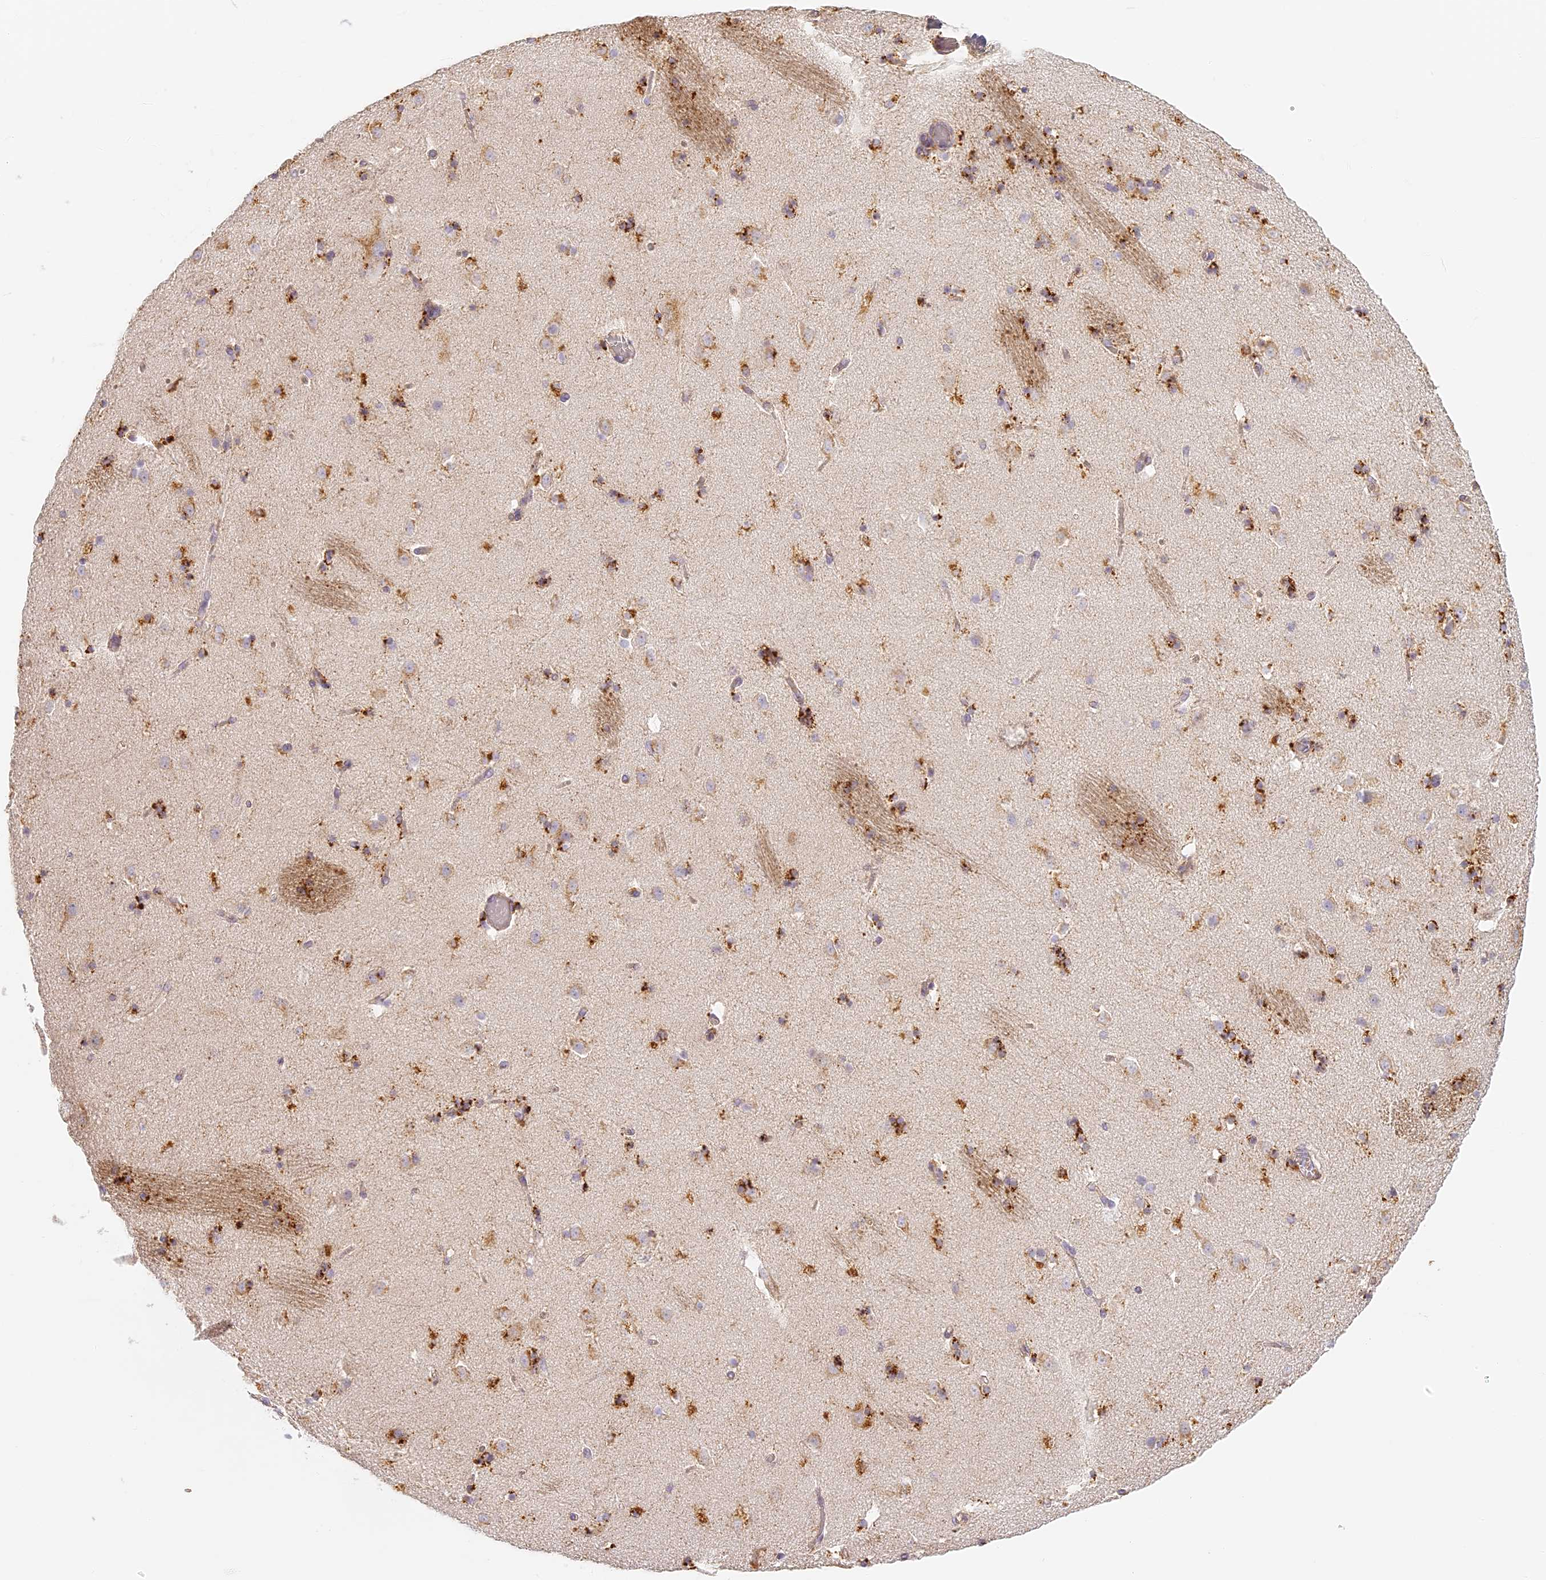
{"staining": {"intensity": "moderate", "quantity": ">75%", "location": "cytoplasmic/membranous"}, "tissue": "caudate", "cell_type": "Glial cells", "image_type": "normal", "snomed": [{"axis": "morphology", "description": "Normal tissue, NOS"}, {"axis": "topography", "description": "Lateral ventricle wall"}], "caption": "Human caudate stained for a protein (brown) shows moderate cytoplasmic/membranous positive expression in approximately >75% of glial cells.", "gene": "LAMP2", "patient": {"sex": "male", "age": 45}}